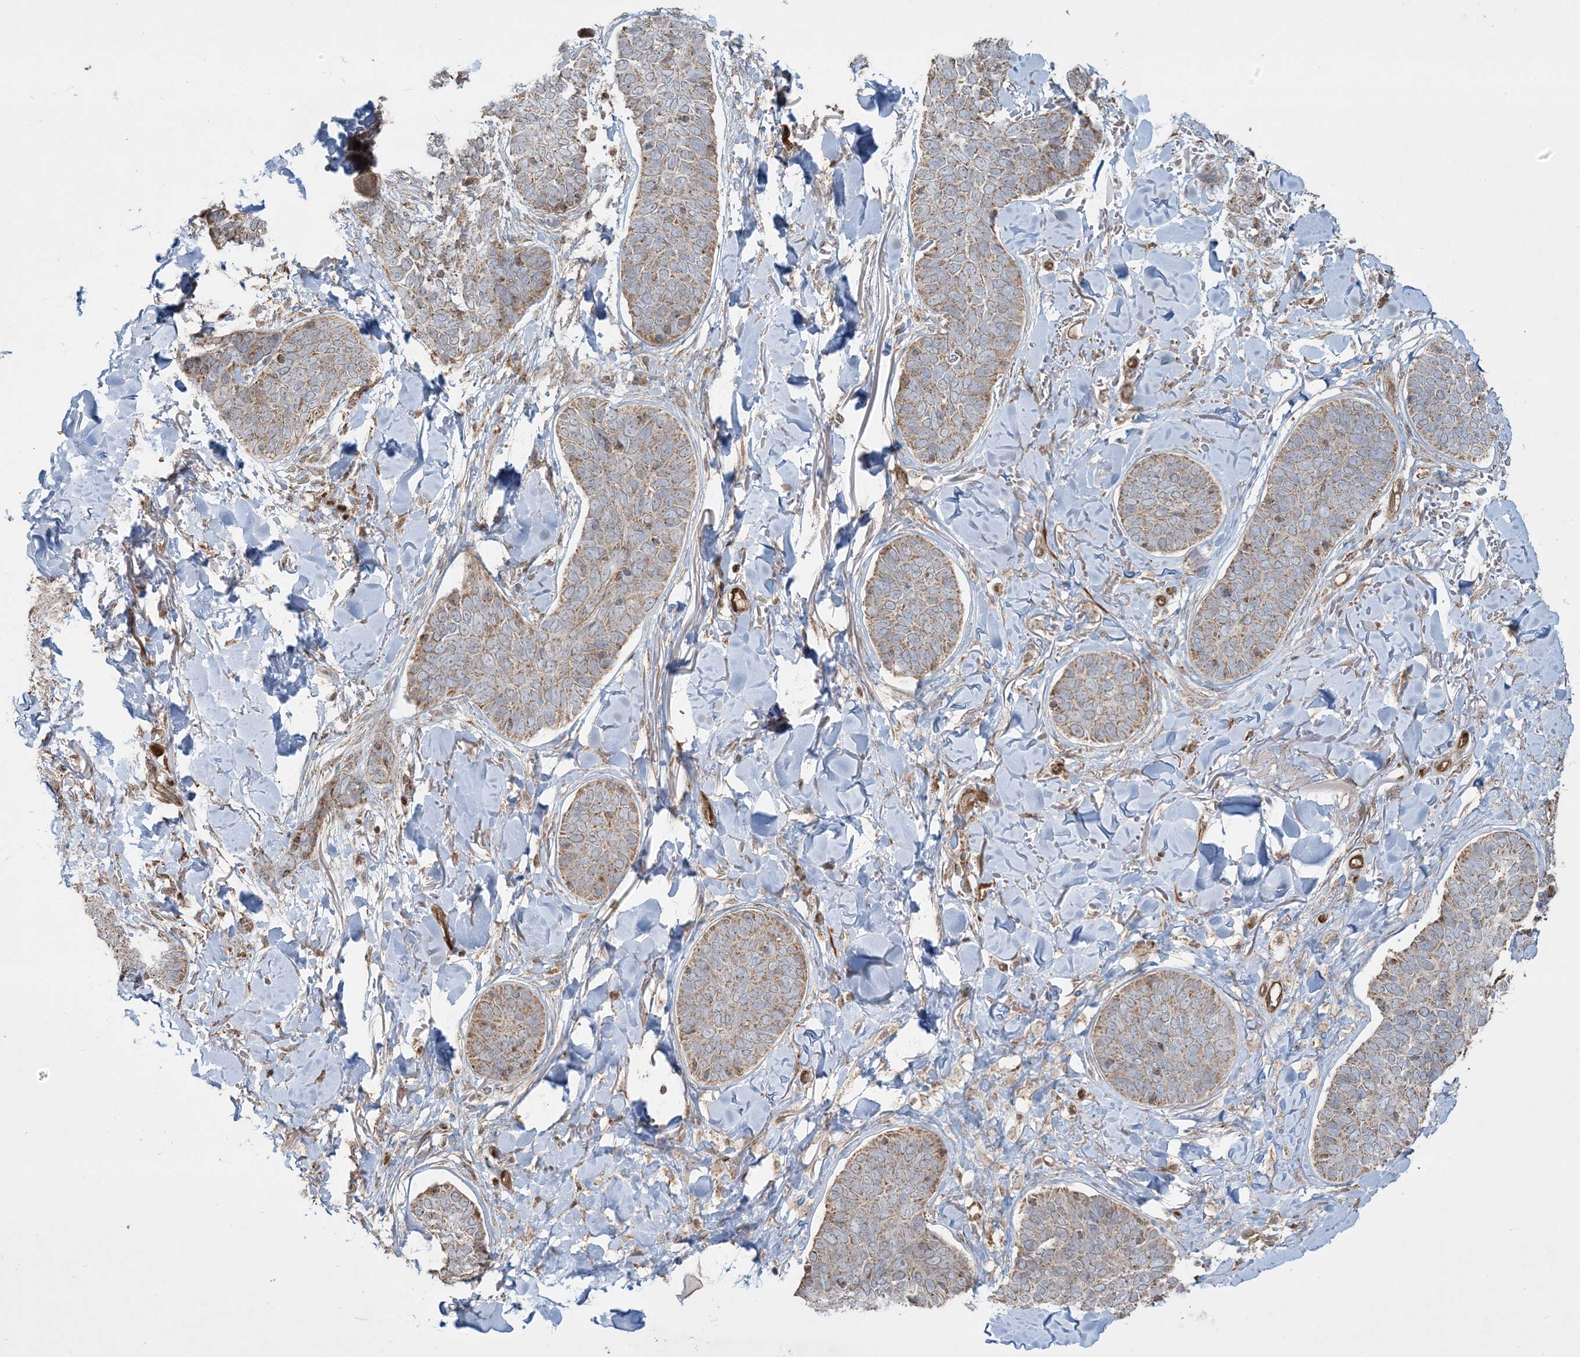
{"staining": {"intensity": "moderate", "quantity": "25%-75%", "location": "cytoplasmic/membranous"}, "tissue": "skin cancer", "cell_type": "Tumor cells", "image_type": "cancer", "snomed": [{"axis": "morphology", "description": "Basal cell carcinoma"}, {"axis": "topography", "description": "Skin"}], "caption": "Skin basal cell carcinoma stained with a protein marker demonstrates moderate staining in tumor cells.", "gene": "PPM1F", "patient": {"sex": "male", "age": 85}}